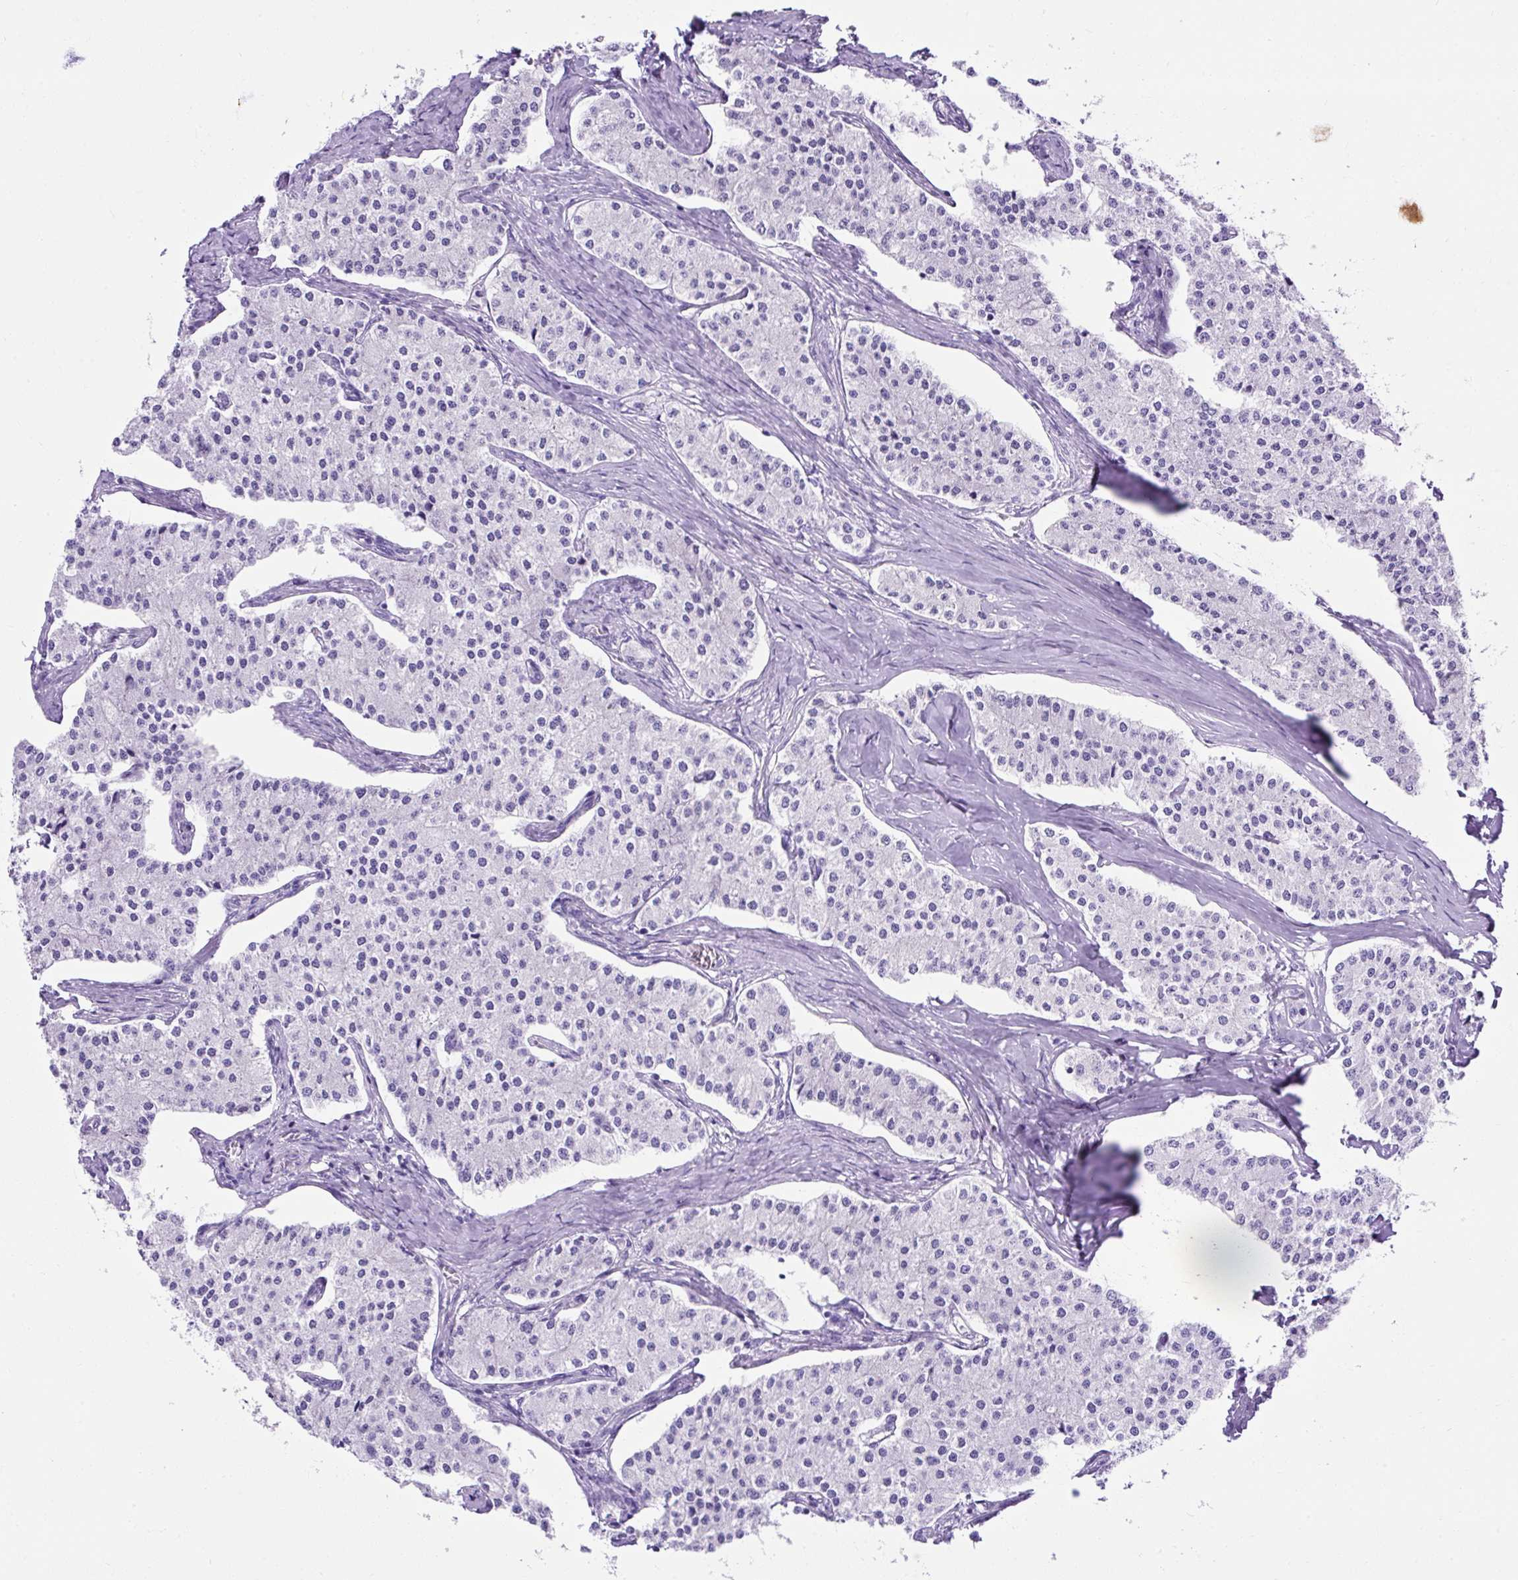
{"staining": {"intensity": "negative", "quantity": "none", "location": "none"}, "tissue": "carcinoid", "cell_type": "Tumor cells", "image_type": "cancer", "snomed": [{"axis": "morphology", "description": "Carcinoid, malignant, NOS"}, {"axis": "topography", "description": "Colon"}], "caption": "Tumor cells are negative for brown protein staining in carcinoid.", "gene": "KRT12", "patient": {"sex": "female", "age": 52}}